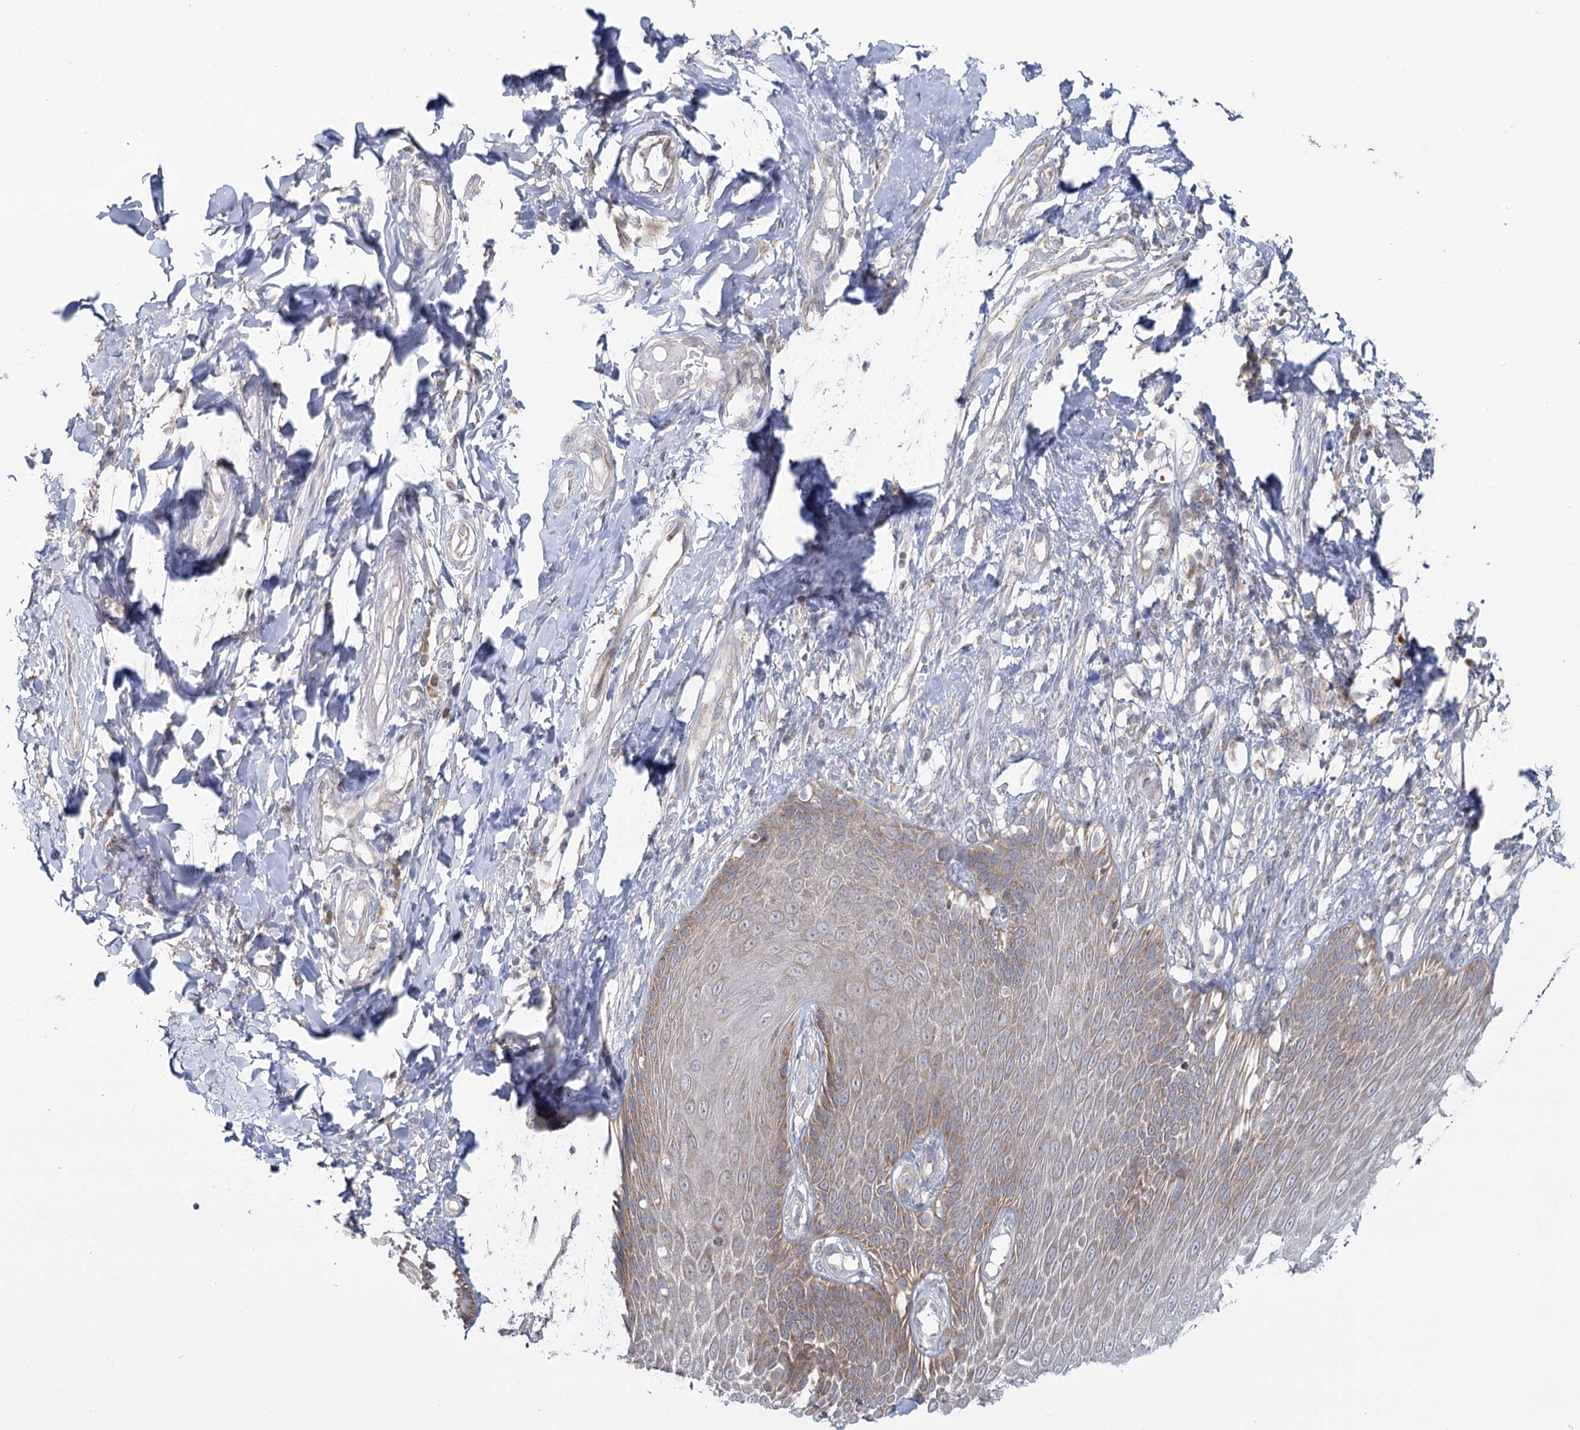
{"staining": {"intensity": "moderate", "quantity": "25%-75%", "location": "cytoplasmic/membranous"}, "tissue": "skin", "cell_type": "Epidermal cells", "image_type": "normal", "snomed": [{"axis": "morphology", "description": "Normal tissue, NOS"}, {"axis": "topography", "description": "Anal"}], "caption": "This image shows normal skin stained with immunohistochemistry to label a protein in brown. The cytoplasmic/membranous of epidermal cells show moderate positivity for the protein. Nuclei are counter-stained blue.", "gene": "ACOX2", "patient": {"sex": "male", "age": 69}}